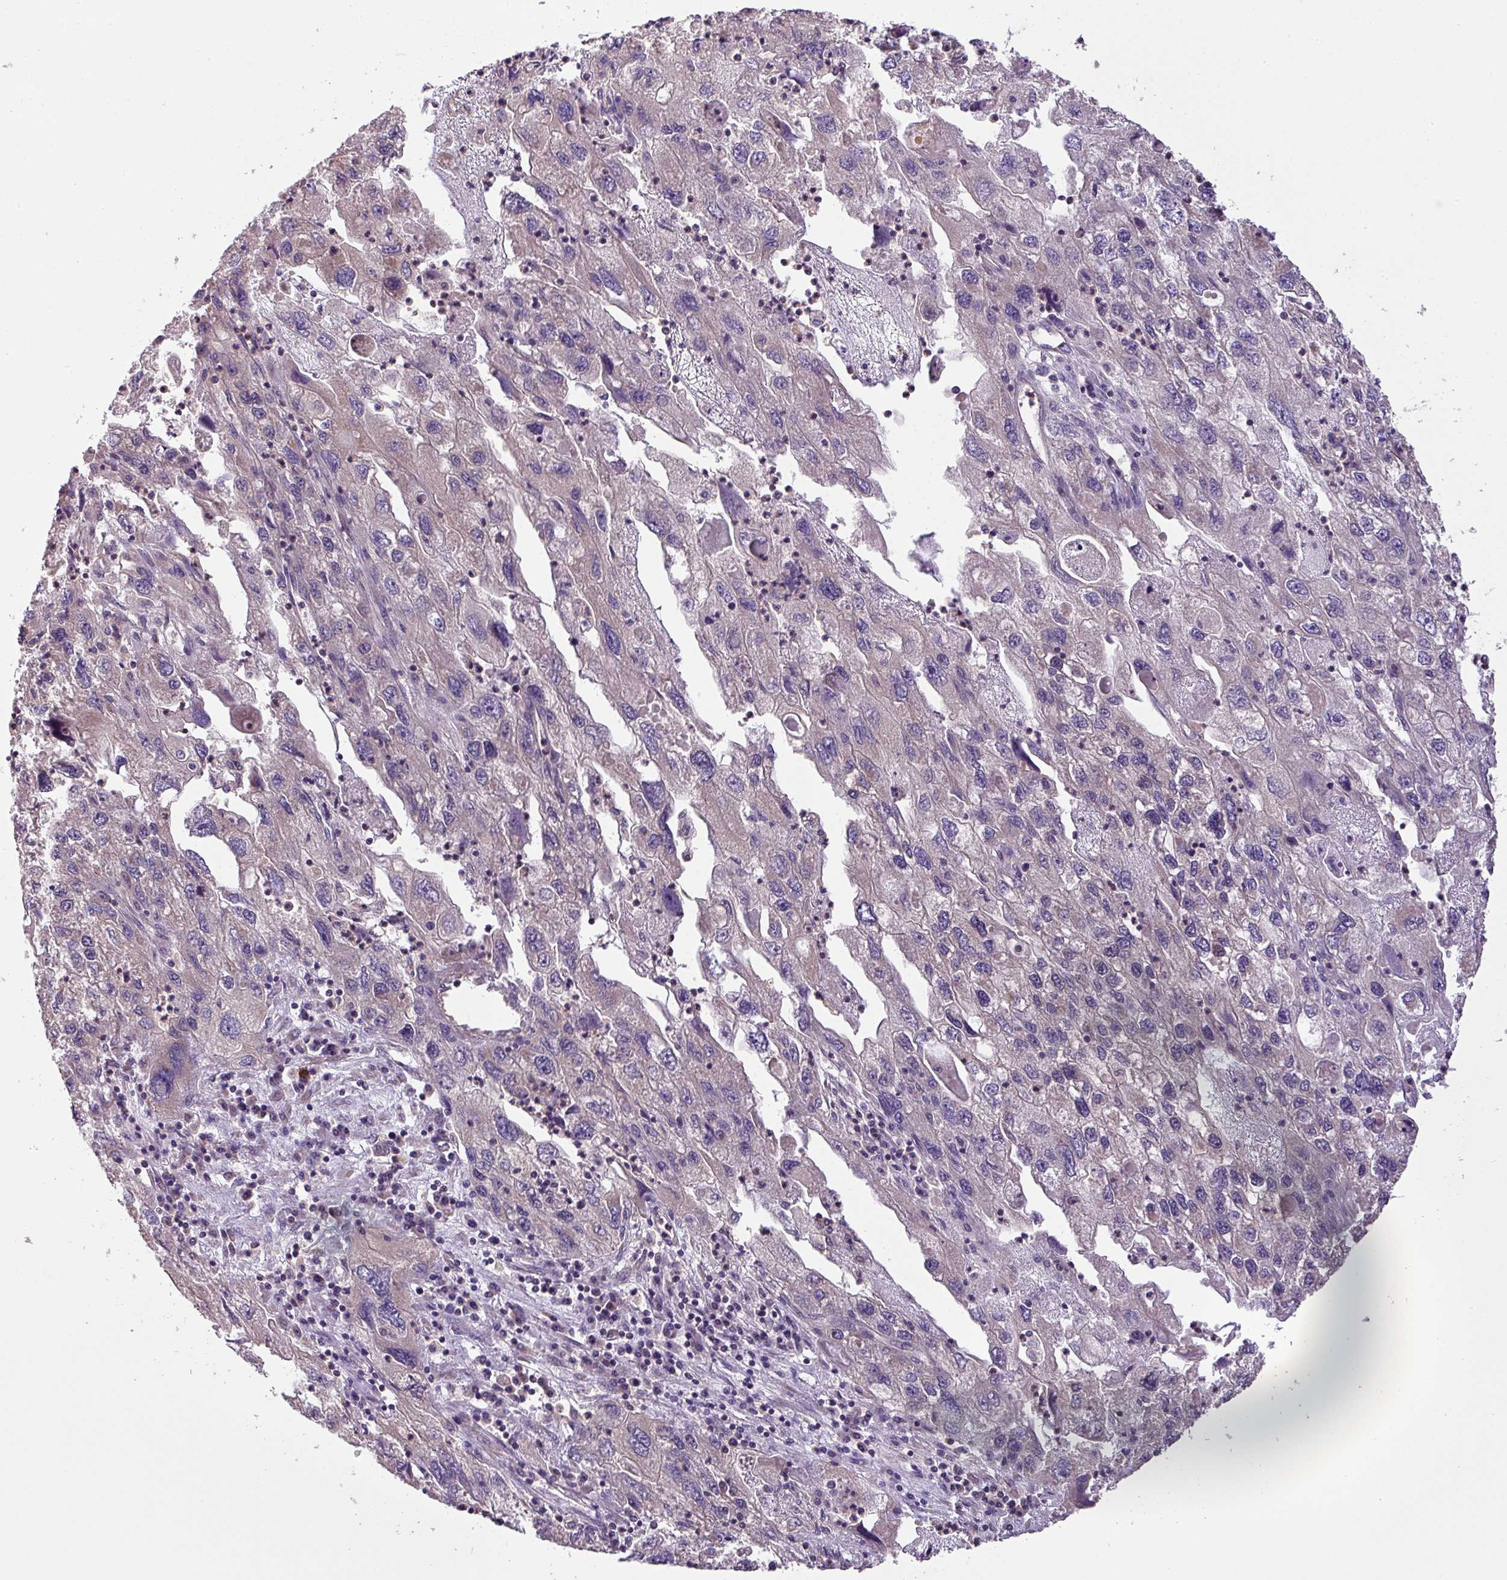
{"staining": {"intensity": "weak", "quantity": "25%-75%", "location": "cytoplasmic/membranous"}, "tissue": "endometrial cancer", "cell_type": "Tumor cells", "image_type": "cancer", "snomed": [{"axis": "morphology", "description": "Adenocarcinoma, NOS"}, {"axis": "topography", "description": "Endometrium"}], "caption": "Endometrial adenocarcinoma tissue reveals weak cytoplasmic/membranous positivity in about 25%-75% of tumor cells, visualized by immunohistochemistry.", "gene": "VENTX", "patient": {"sex": "female", "age": 49}}